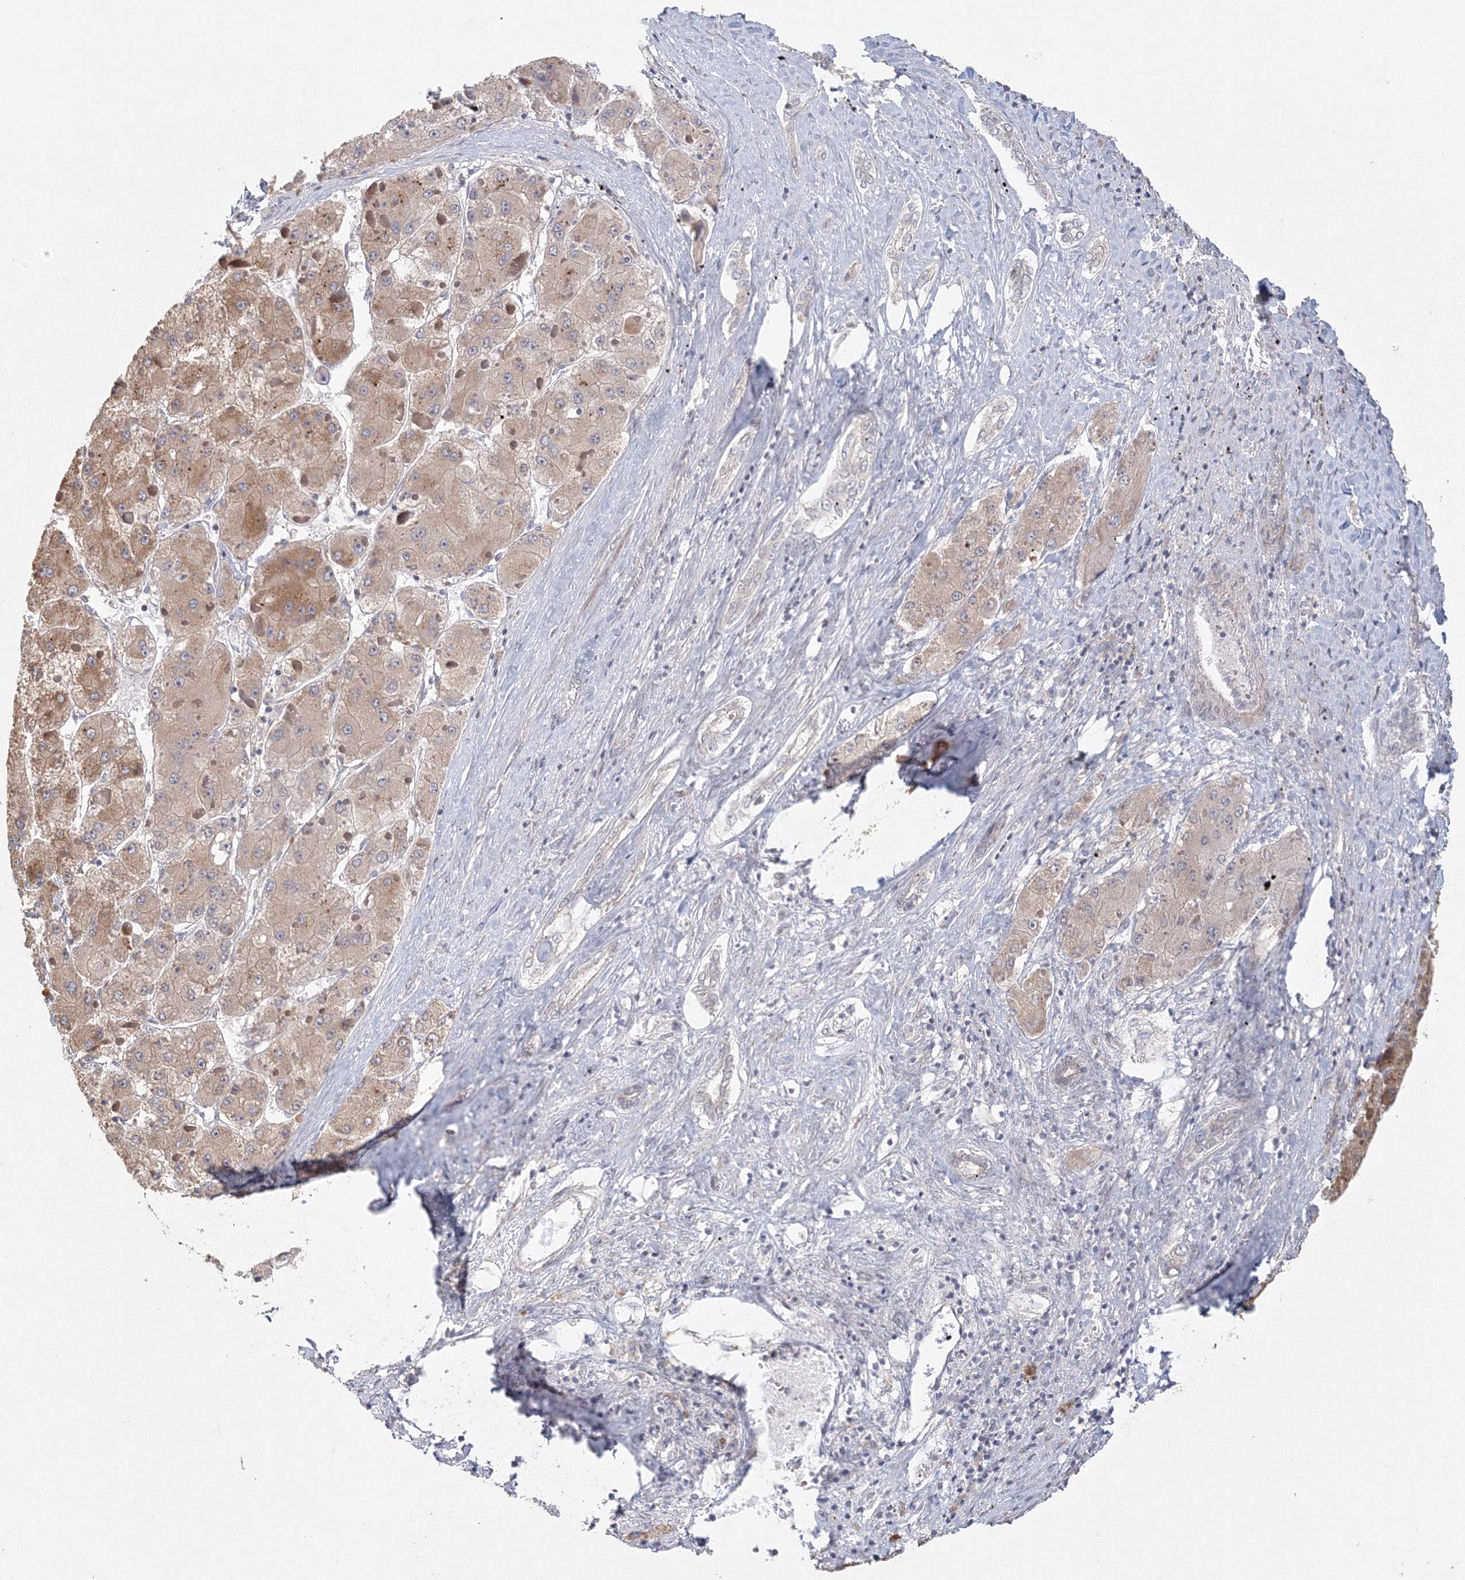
{"staining": {"intensity": "weak", "quantity": "25%-75%", "location": "cytoplasmic/membranous"}, "tissue": "liver cancer", "cell_type": "Tumor cells", "image_type": "cancer", "snomed": [{"axis": "morphology", "description": "Carcinoma, Hepatocellular, NOS"}, {"axis": "topography", "description": "Liver"}], "caption": "Hepatocellular carcinoma (liver) tissue demonstrates weak cytoplasmic/membranous expression in approximately 25%-75% of tumor cells", "gene": "TACC2", "patient": {"sex": "female", "age": 73}}